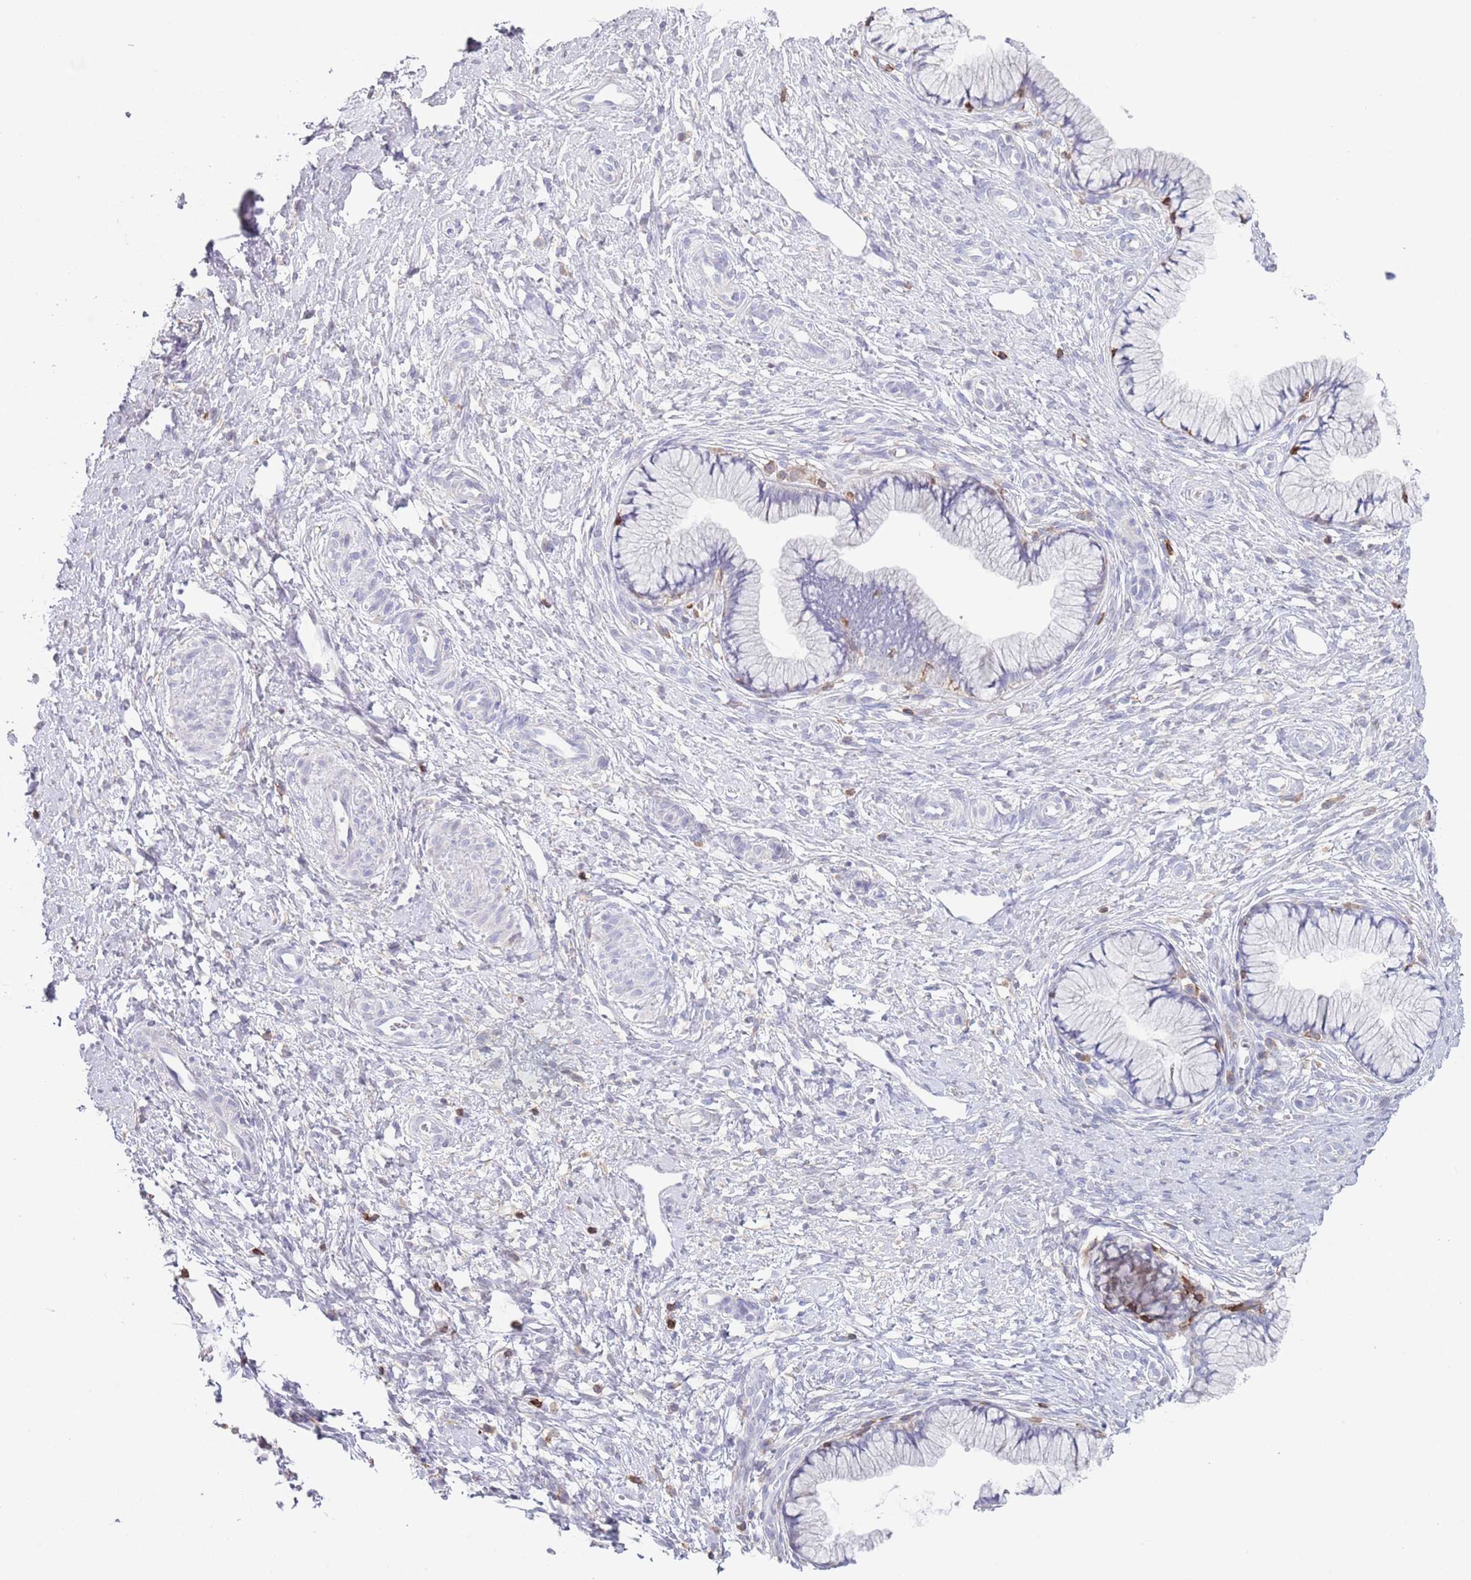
{"staining": {"intensity": "negative", "quantity": "none", "location": "none"}, "tissue": "cervix", "cell_type": "Glandular cells", "image_type": "normal", "snomed": [{"axis": "morphology", "description": "Normal tissue, NOS"}, {"axis": "topography", "description": "Cervix"}], "caption": "Immunohistochemistry (IHC) micrograph of unremarkable human cervix stained for a protein (brown), which exhibits no positivity in glandular cells.", "gene": "LPXN", "patient": {"sex": "female", "age": 36}}